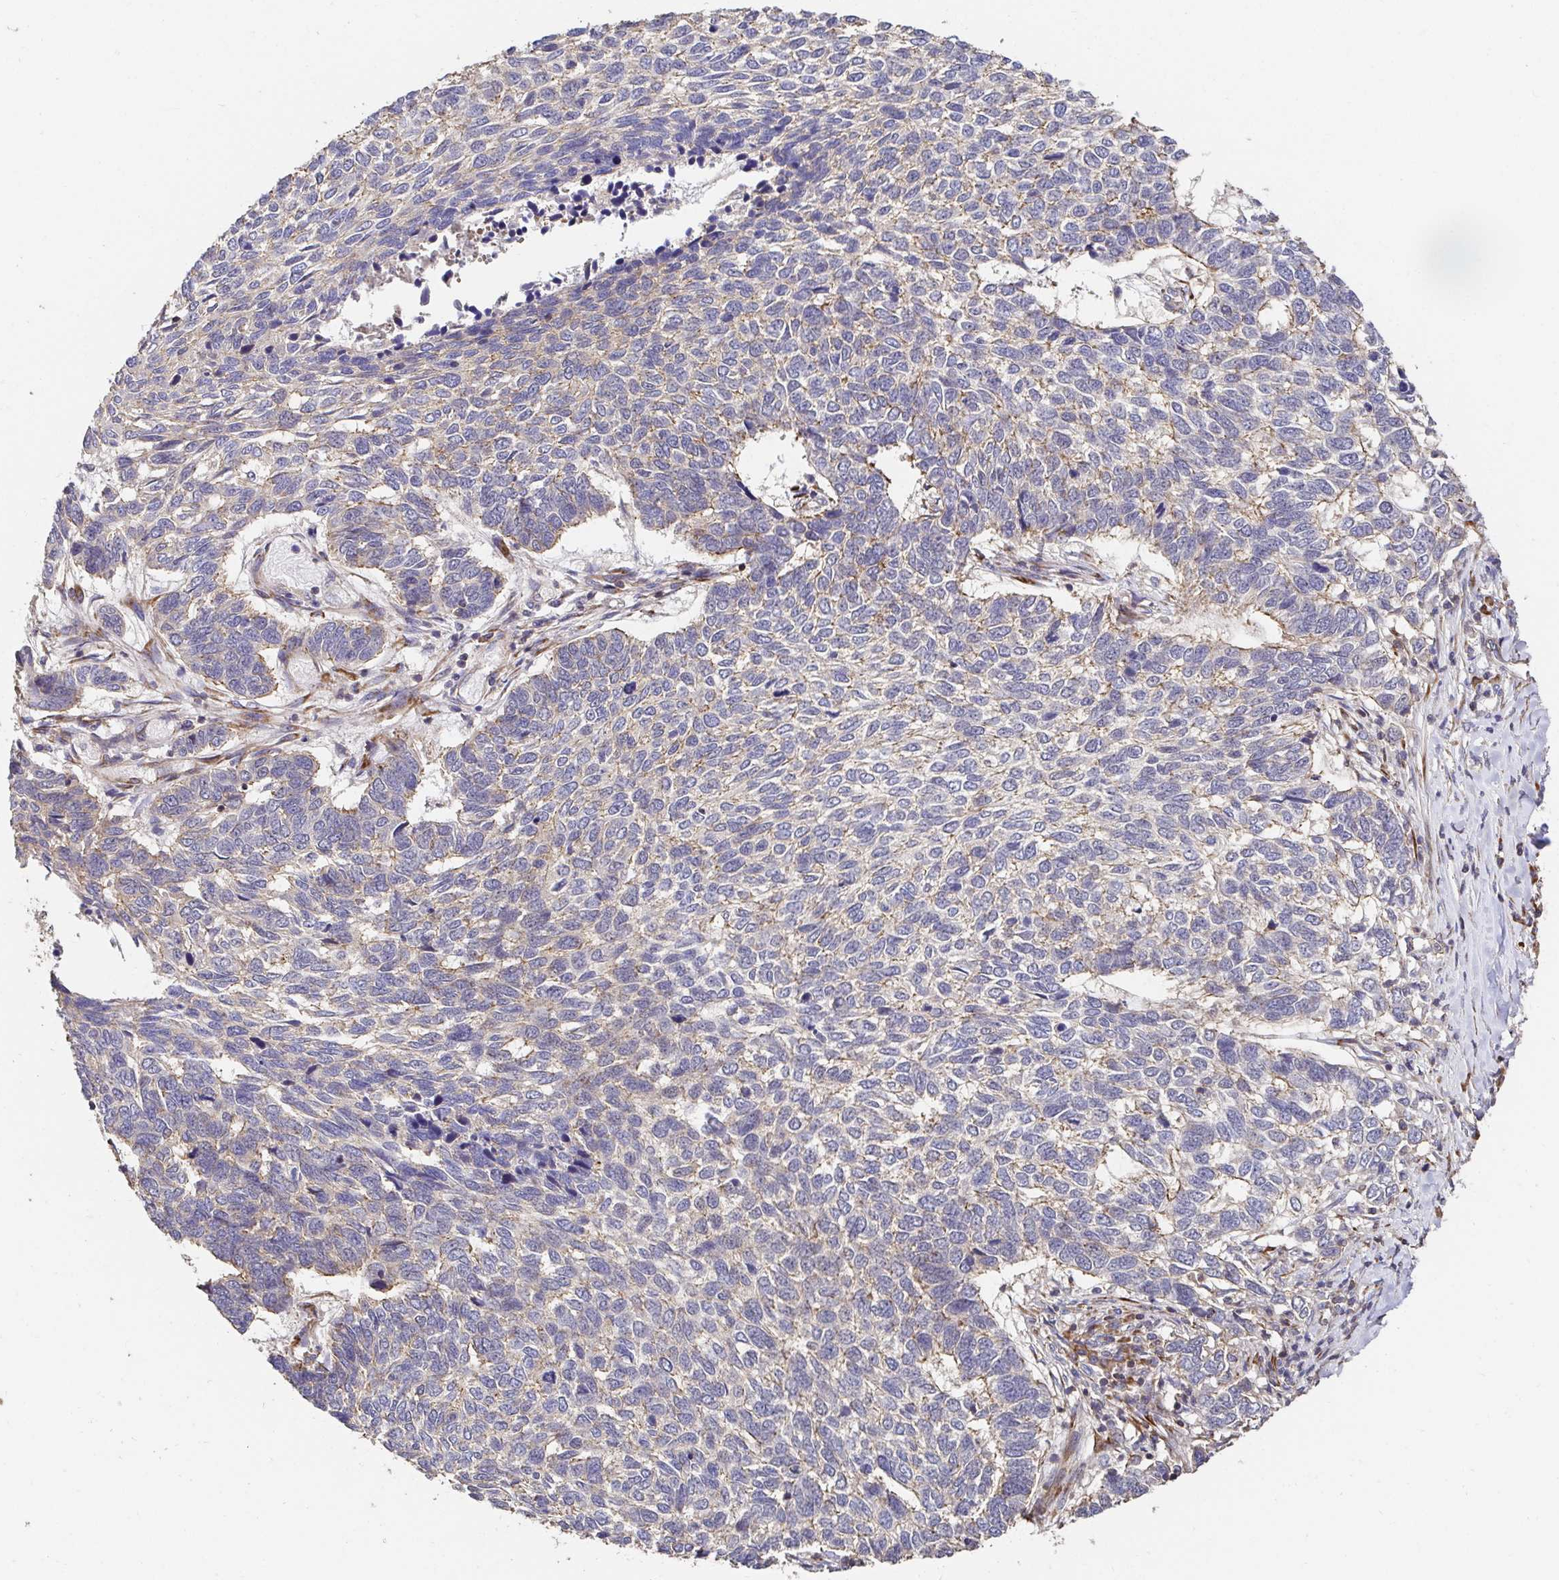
{"staining": {"intensity": "moderate", "quantity": "<25%", "location": "cytoplasmic/membranous"}, "tissue": "skin cancer", "cell_type": "Tumor cells", "image_type": "cancer", "snomed": [{"axis": "morphology", "description": "Basal cell carcinoma"}, {"axis": "topography", "description": "Skin"}], "caption": "DAB (3,3'-diaminobenzidine) immunohistochemical staining of skin cancer (basal cell carcinoma) reveals moderate cytoplasmic/membranous protein expression in about <25% of tumor cells.", "gene": "APBB1", "patient": {"sex": "female", "age": 65}}